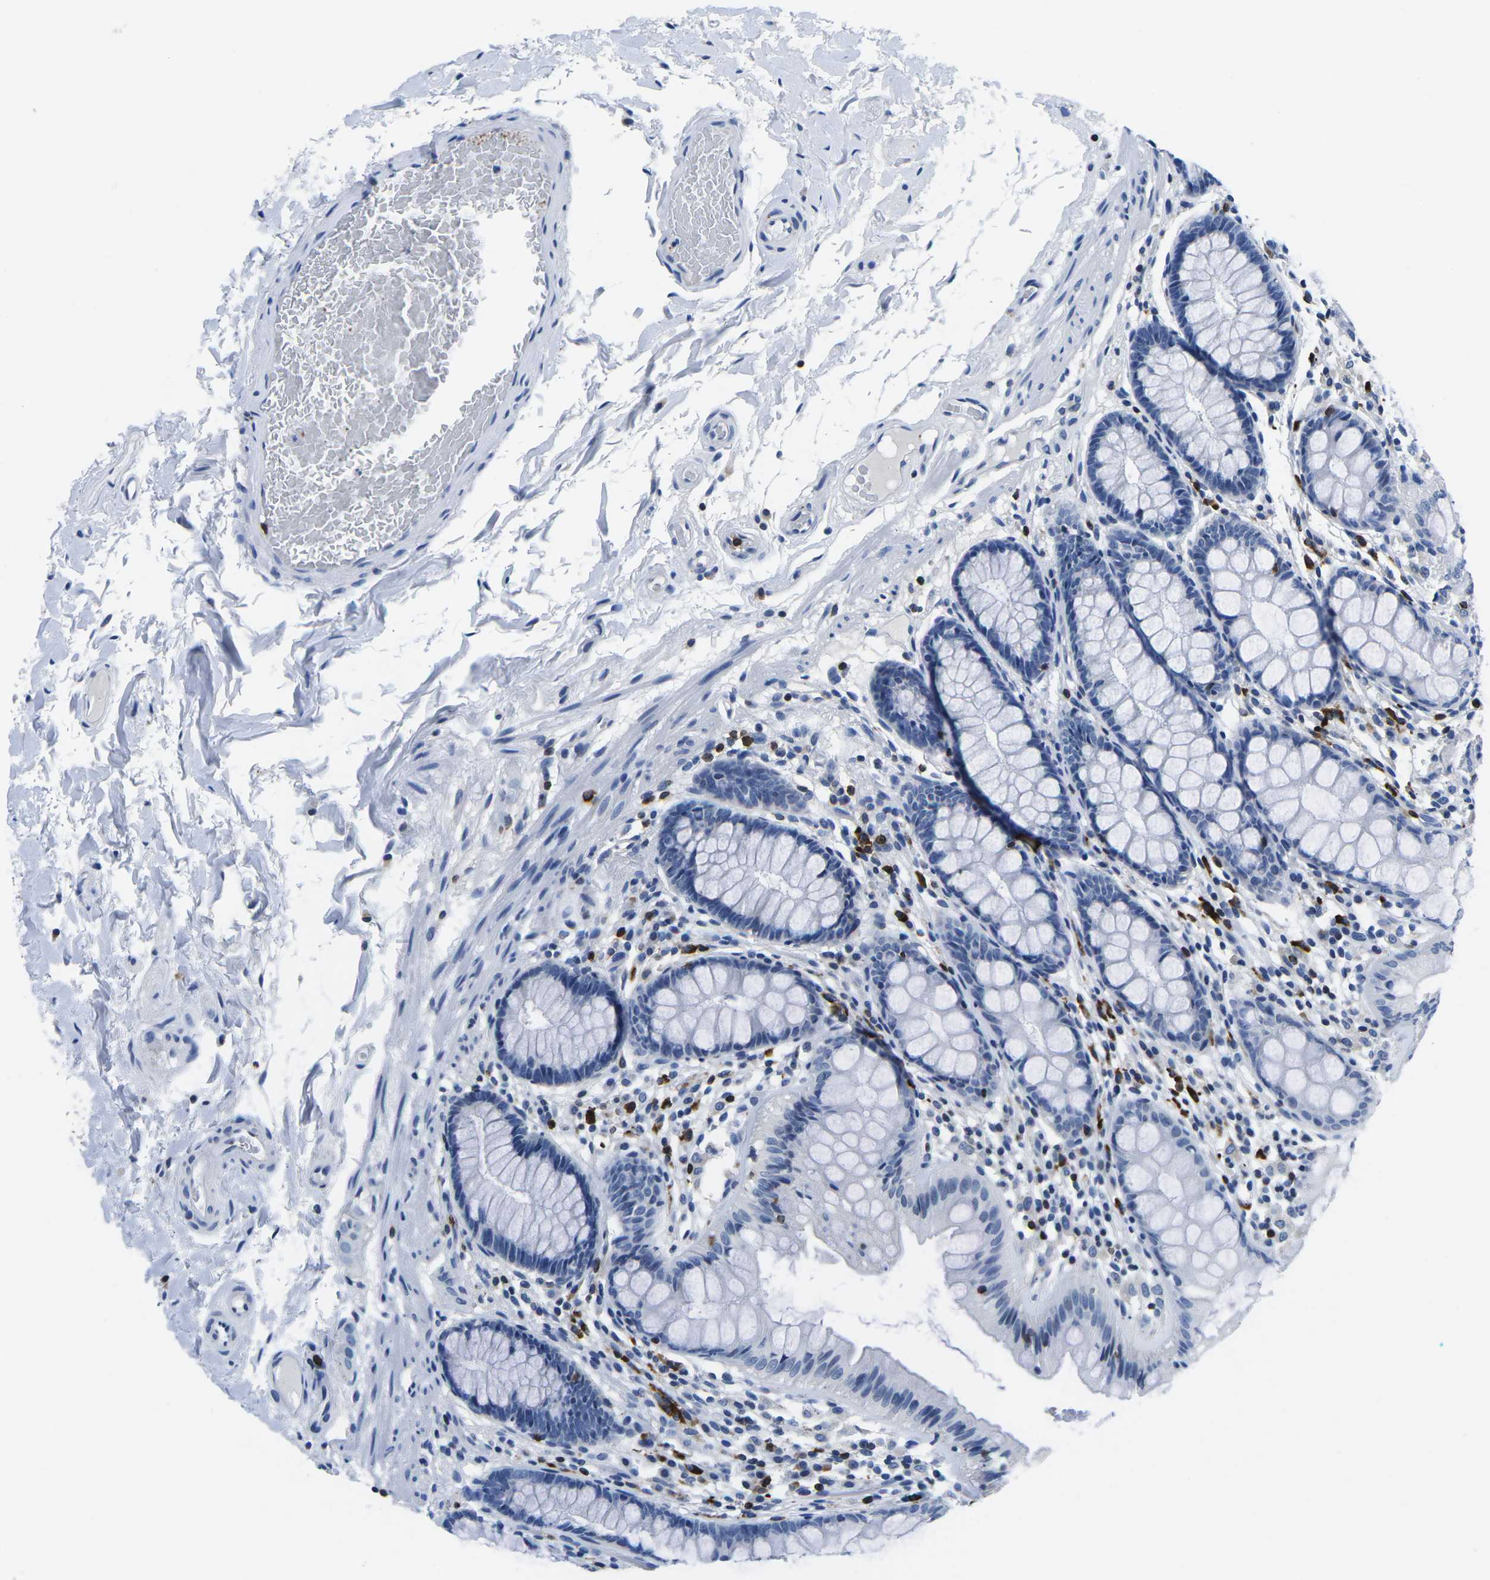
{"staining": {"intensity": "negative", "quantity": "none", "location": "none"}, "tissue": "colon", "cell_type": "Endothelial cells", "image_type": "normal", "snomed": [{"axis": "morphology", "description": "Normal tissue, NOS"}, {"axis": "topography", "description": "Colon"}], "caption": "Immunohistochemical staining of benign human colon exhibits no significant expression in endothelial cells.", "gene": "CTSW", "patient": {"sex": "female", "age": 56}}